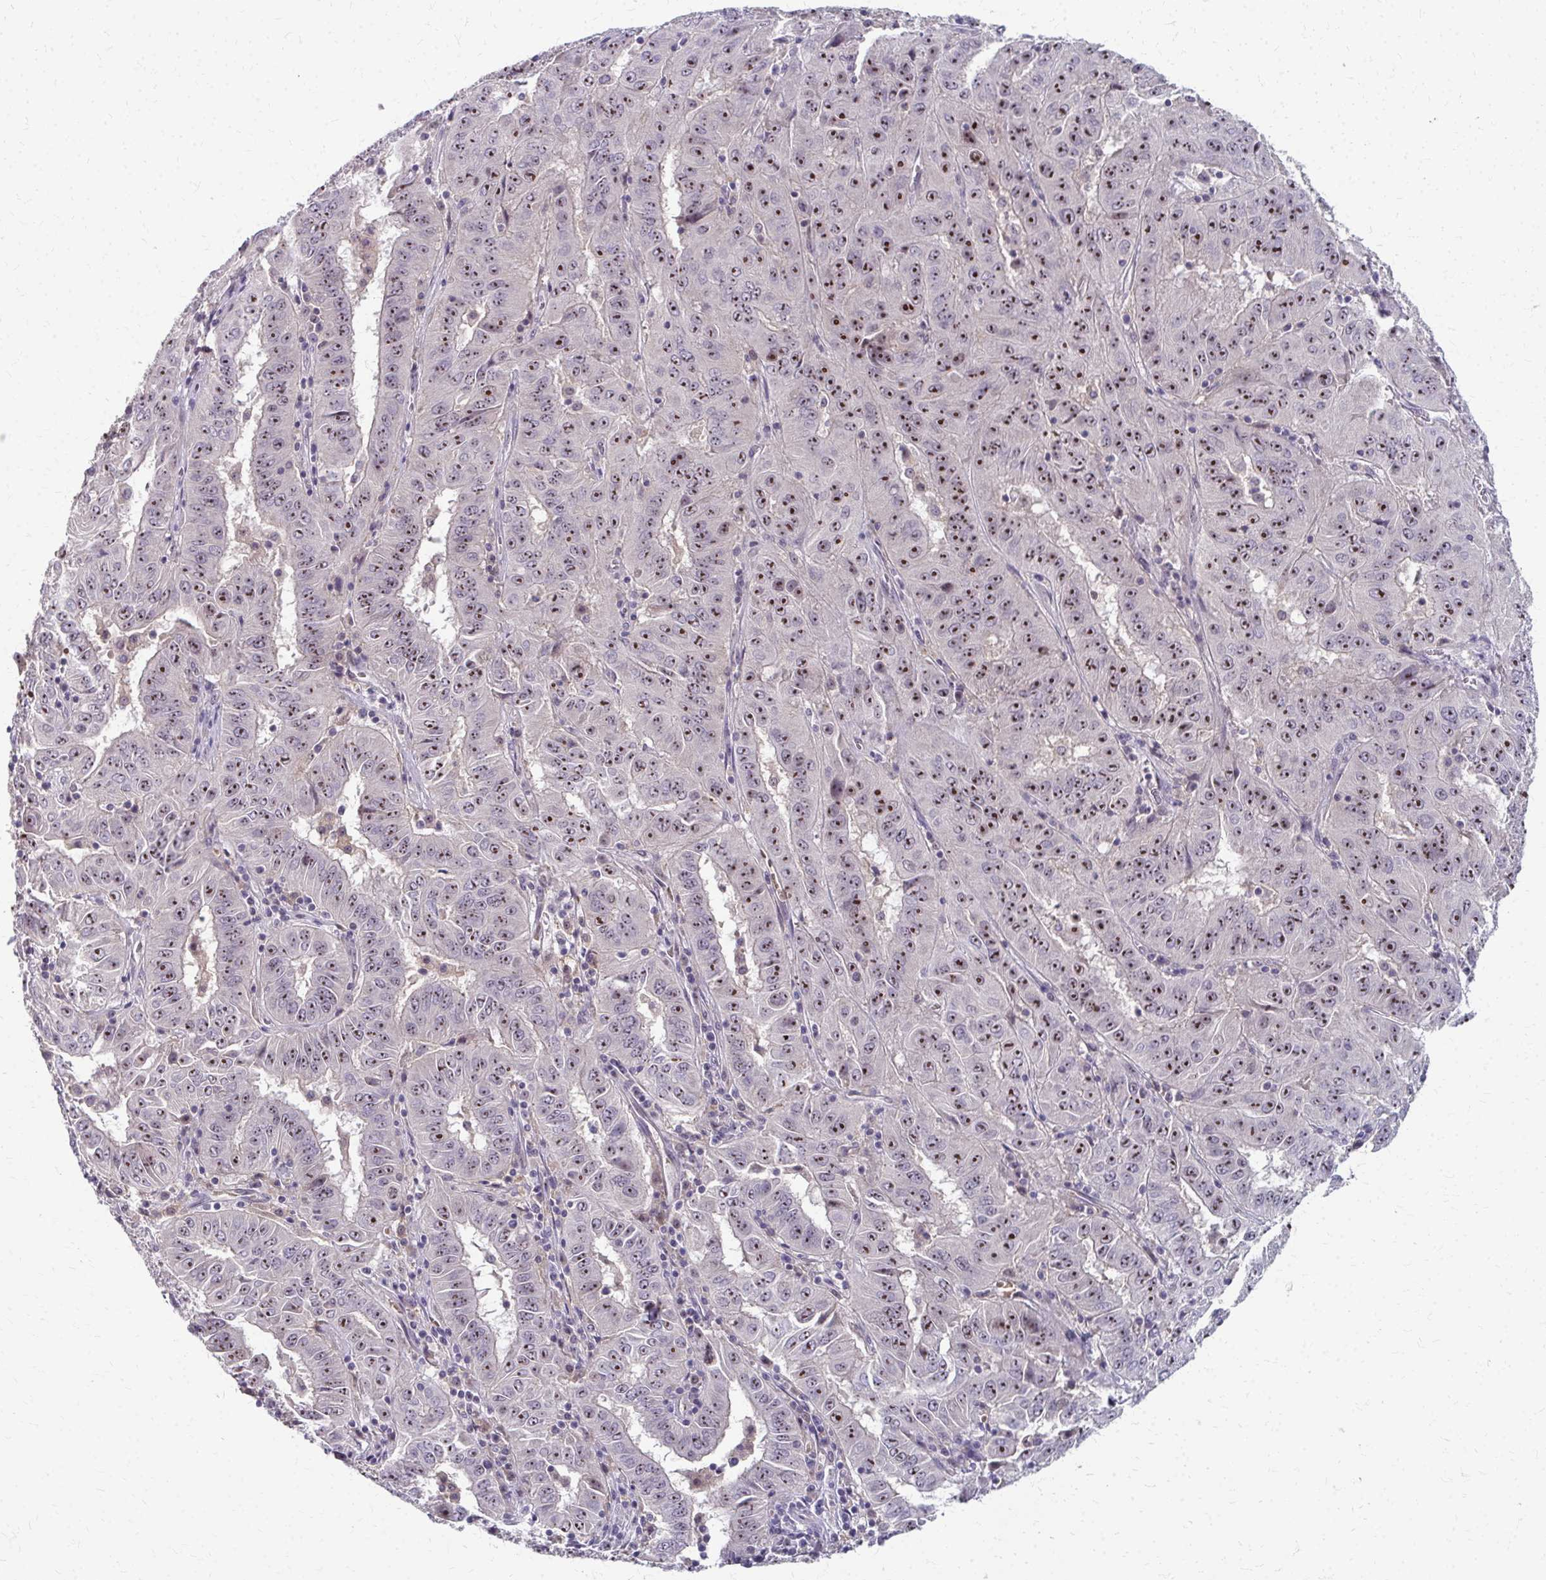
{"staining": {"intensity": "moderate", "quantity": ">75%", "location": "nuclear"}, "tissue": "pancreatic cancer", "cell_type": "Tumor cells", "image_type": "cancer", "snomed": [{"axis": "morphology", "description": "Adenocarcinoma, NOS"}, {"axis": "topography", "description": "Pancreas"}], "caption": "The micrograph exhibits a brown stain indicating the presence of a protein in the nuclear of tumor cells in pancreatic cancer (adenocarcinoma).", "gene": "NUDT16", "patient": {"sex": "male", "age": 63}}